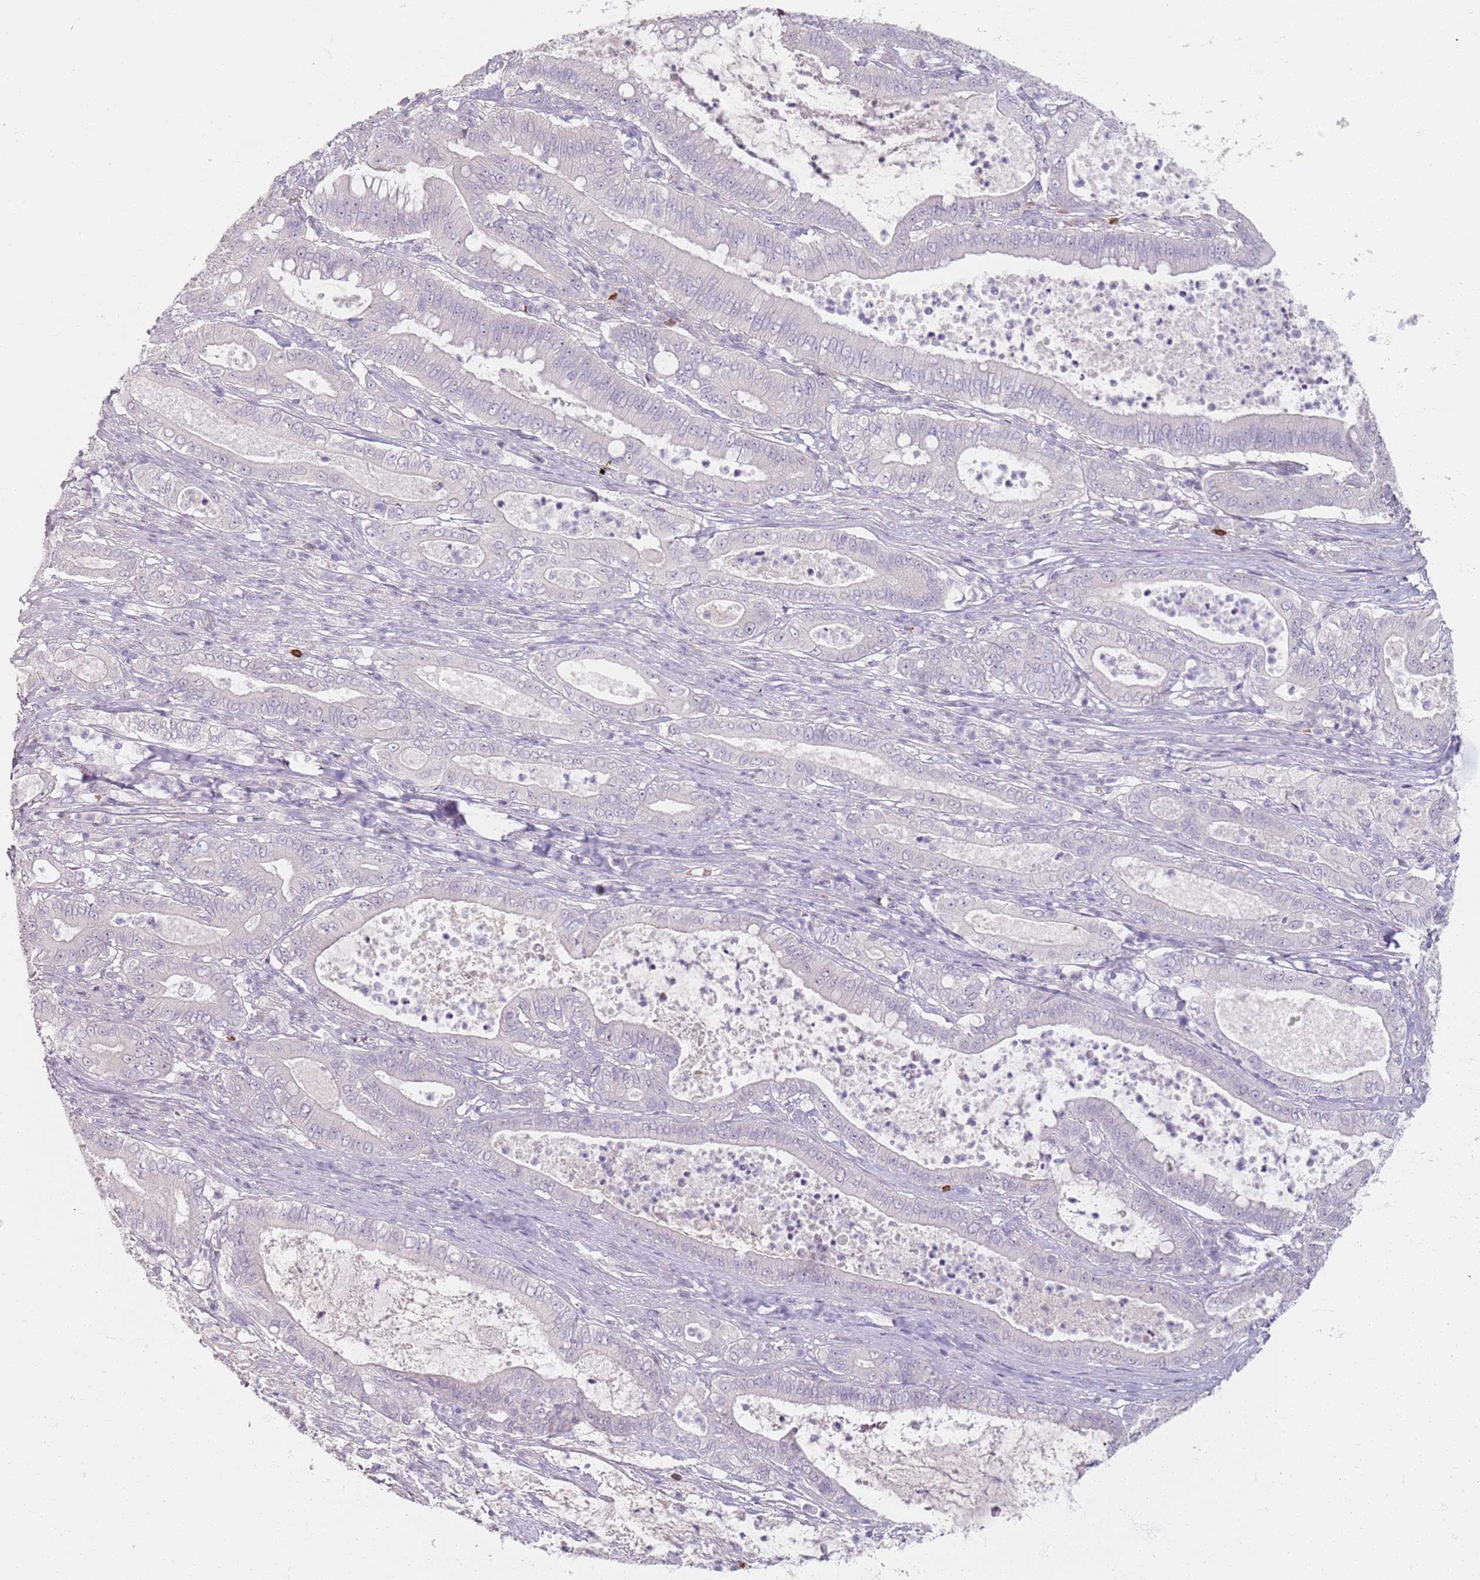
{"staining": {"intensity": "negative", "quantity": "none", "location": "none"}, "tissue": "pancreatic cancer", "cell_type": "Tumor cells", "image_type": "cancer", "snomed": [{"axis": "morphology", "description": "Adenocarcinoma, NOS"}, {"axis": "topography", "description": "Pancreas"}], "caption": "DAB (3,3'-diaminobenzidine) immunohistochemical staining of pancreatic cancer (adenocarcinoma) reveals no significant staining in tumor cells.", "gene": "CD40LG", "patient": {"sex": "male", "age": 71}}